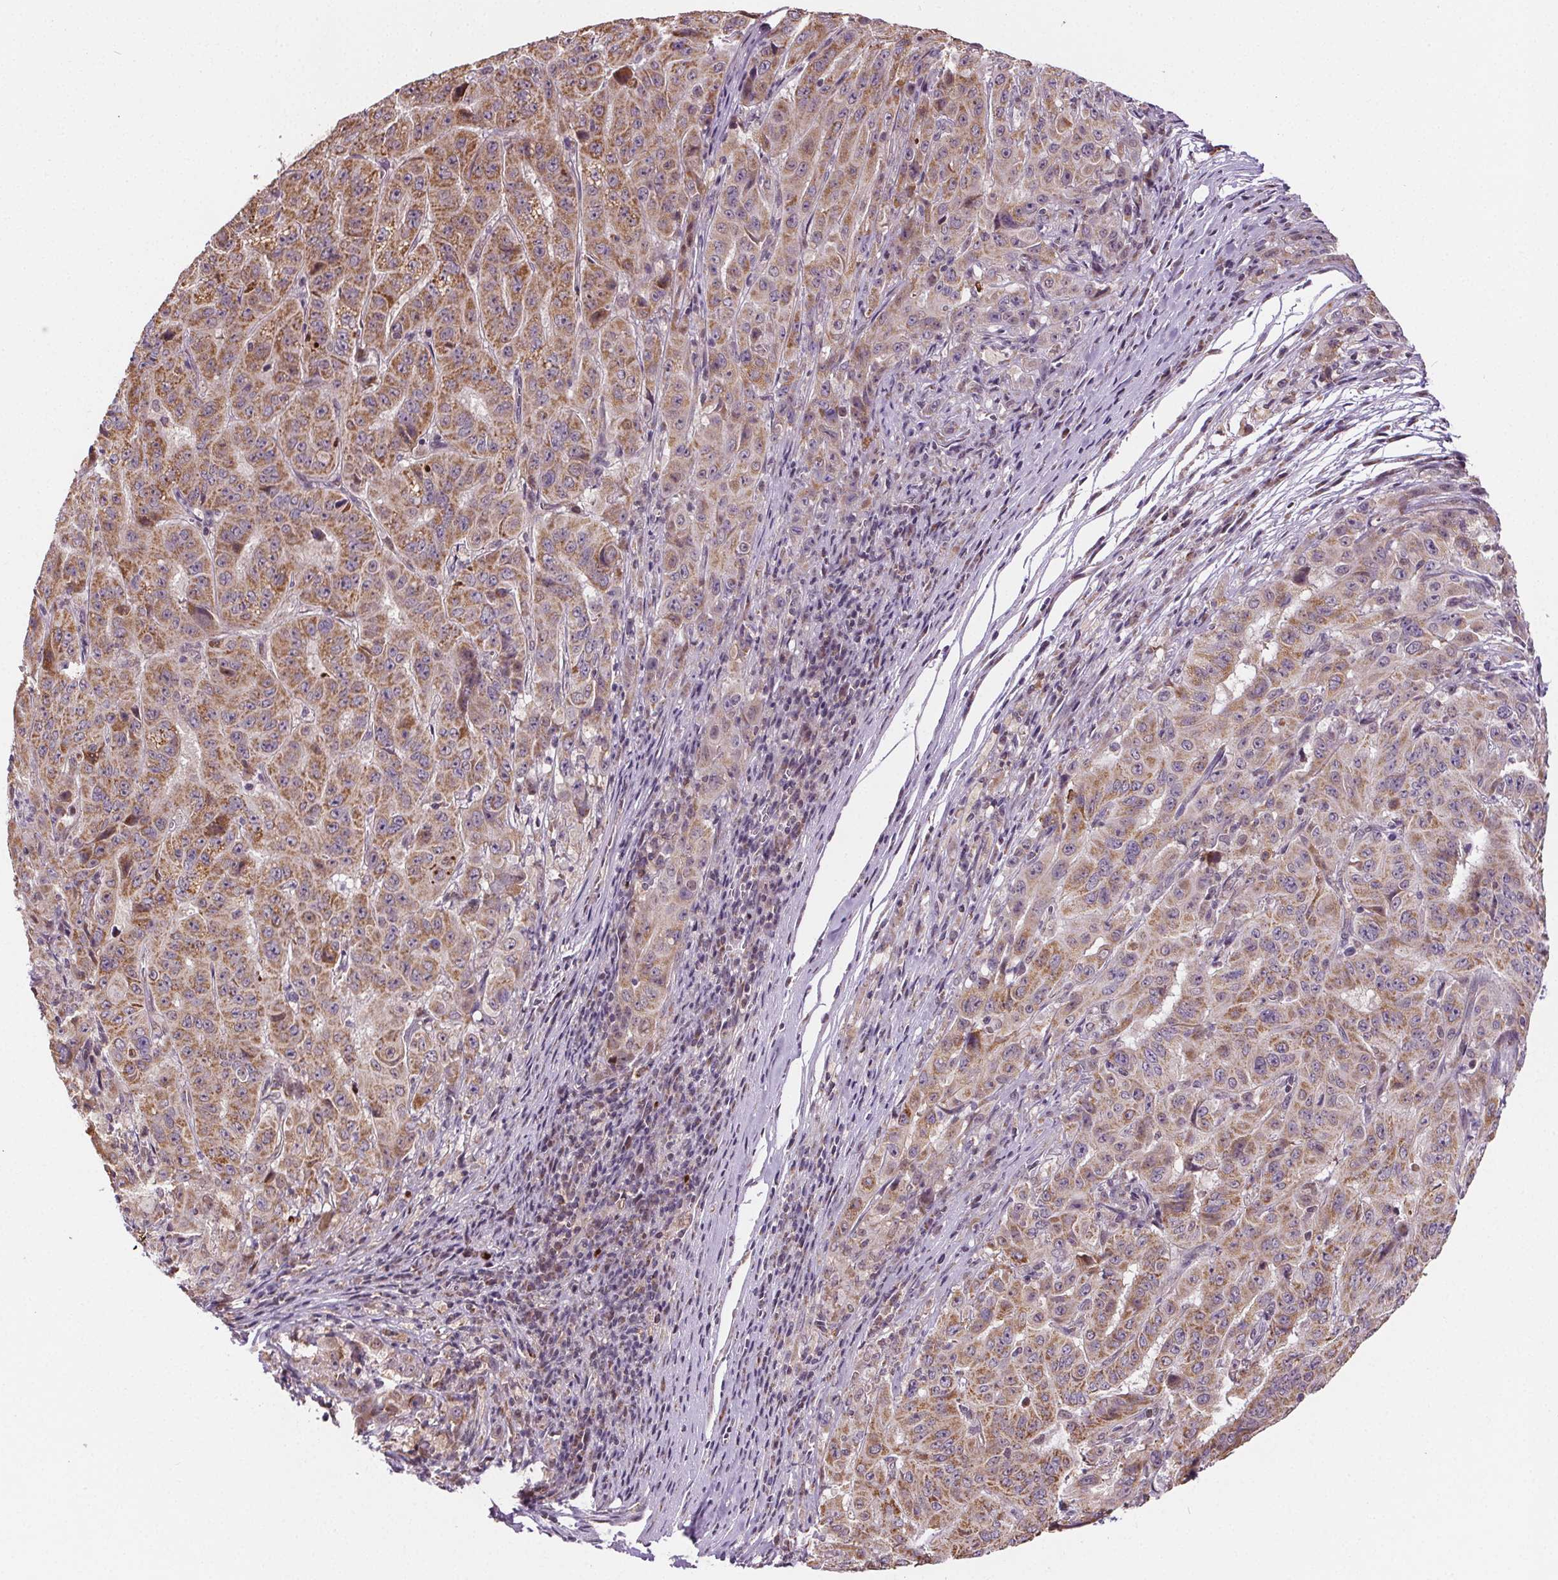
{"staining": {"intensity": "moderate", "quantity": ">75%", "location": "cytoplasmic/membranous"}, "tissue": "pancreatic cancer", "cell_type": "Tumor cells", "image_type": "cancer", "snomed": [{"axis": "morphology", "description": "Adenocarcinoma, NOS"}, {"axis": "topography", "description": "Pancreas"}], "caption": "IHC staining of pancreatic cancer, which exhibits medium levels of moderate cytoplasmic/membranous staining in approximately >75% of tumor cells indicating moderate cytoplasmic/membranous protein positivity. The staining was performed using DAB (3,3'-diaminobenzidine) (brown) for protein detection and nuclei were counterstained in hematoxylin (blue).", "gene": "SUCLA2", "patient": {"sex": "male", "age": 63}}